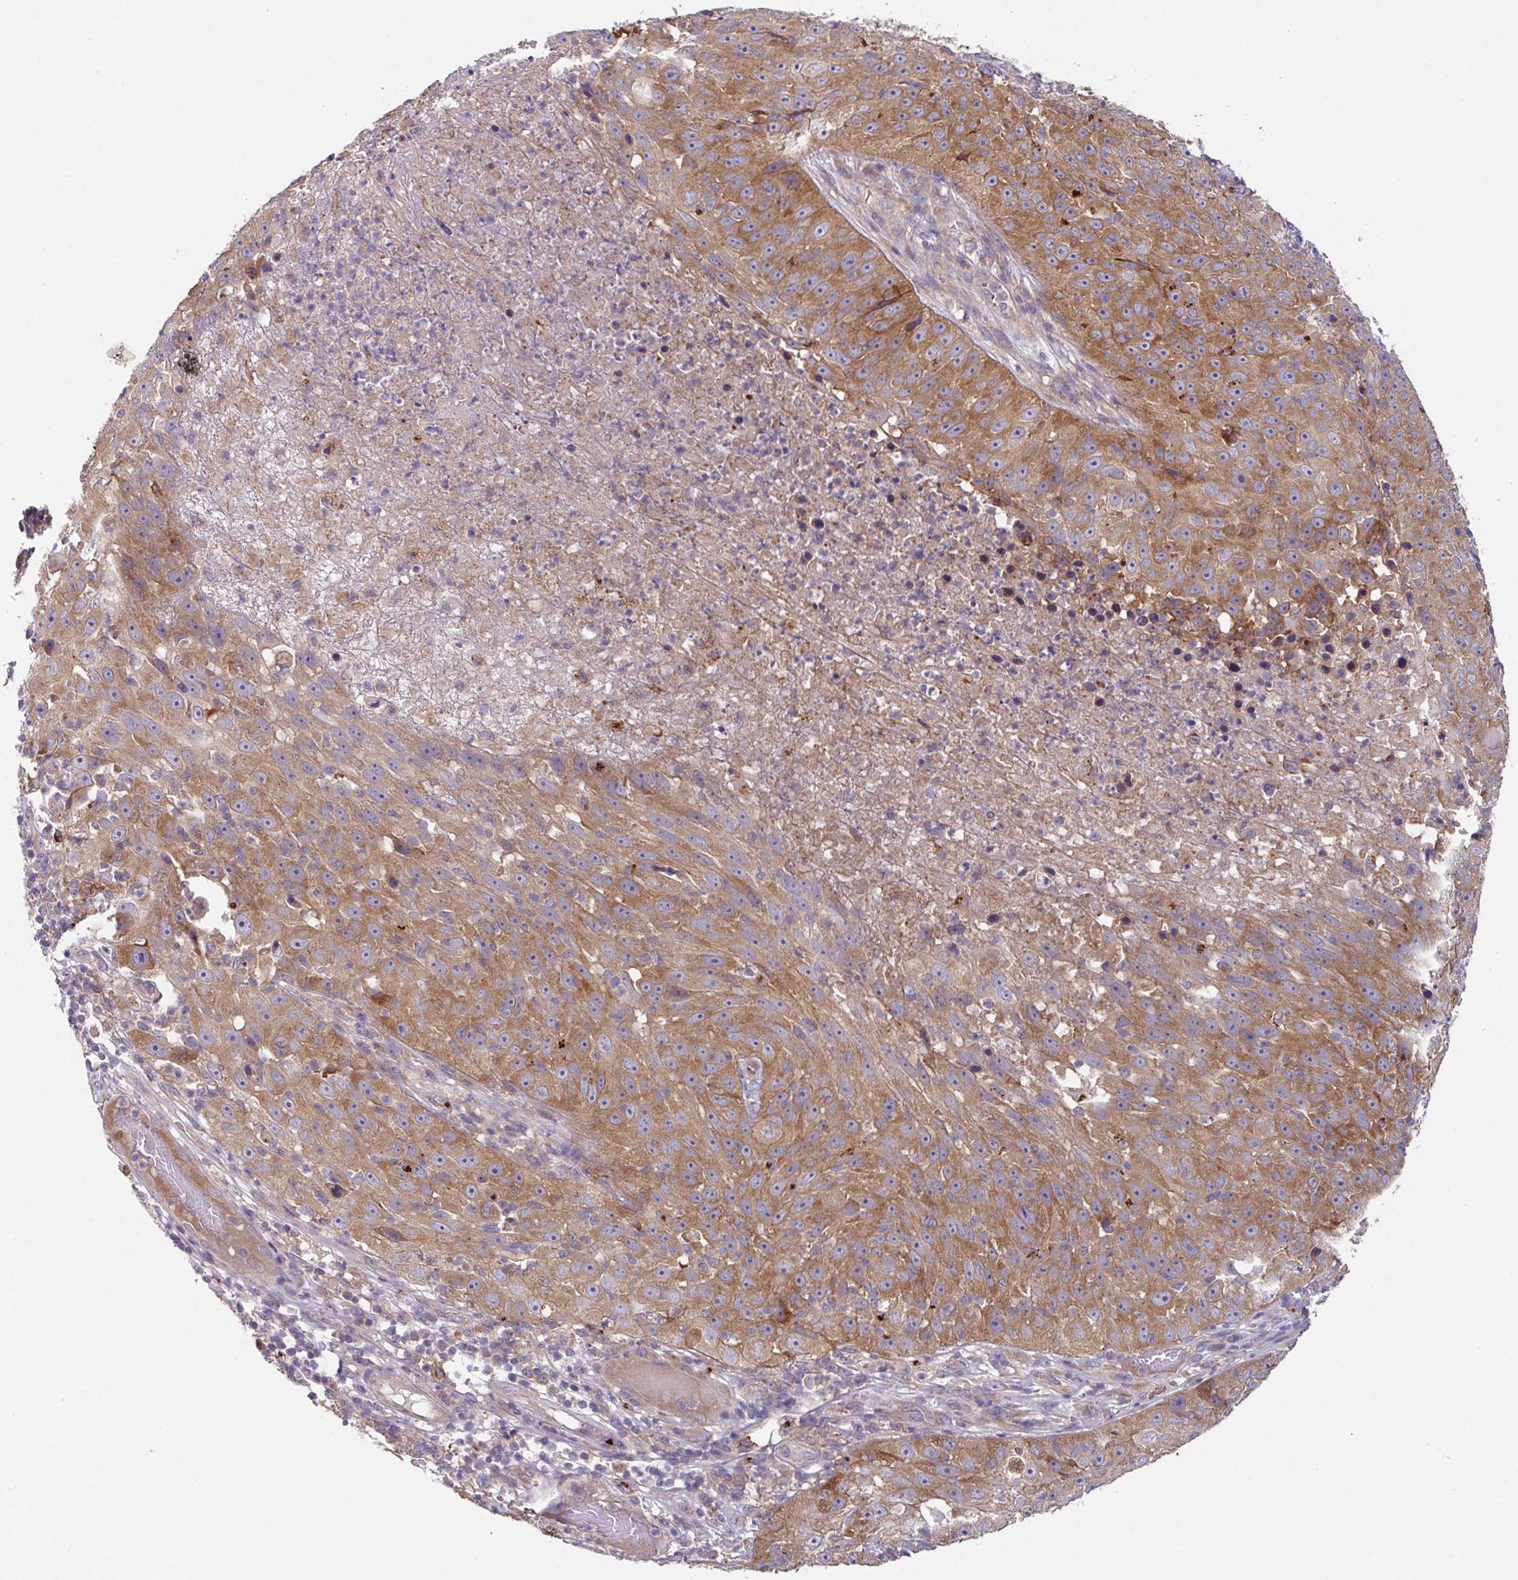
{"staining": {"intensity": "moderate", "quantity": ">75%", "location": "cytoplasmic/membranous"}, "tissue": "skin cancer", "cell_type": "Tumor cells", "image_type": "cancer", "snomed": [{"axis": "morphology", "description": "Squamous cell carcinoma, NOS"}, {"axis": "topography", "description": "Skin"}], "caption": "Tumor cells display moderate cytoplasmic/membranous expression in approximately >75% of cells in skin cancer (squamous cell carcinoma).", "gene": "EIF4B", "patient": {"sex": "female", "age": 87}}